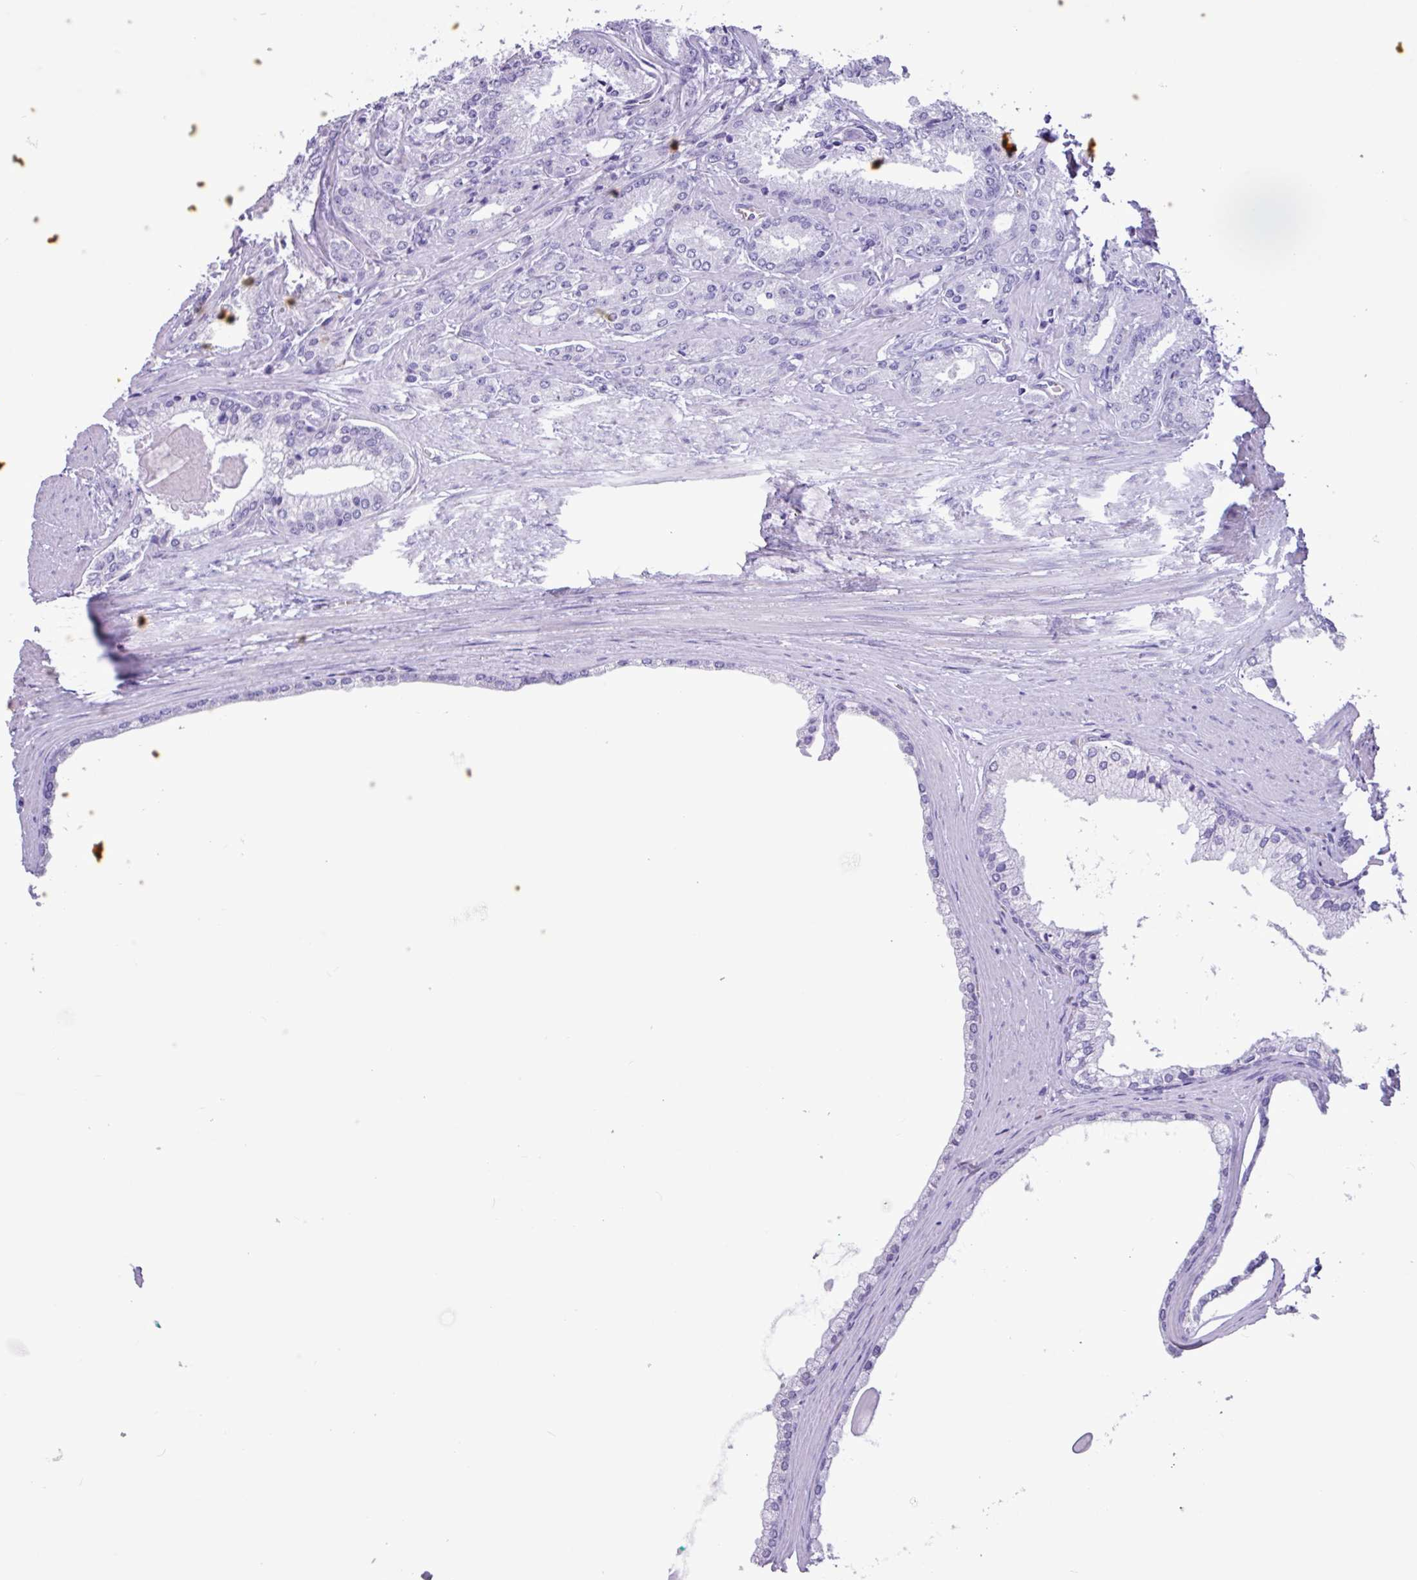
{"staining": {"intensity": "negative", "quantity": "none", "location": "none"}, "tissue": "prostate cancer", "cell_type": "Tumor cells", "image_type": "cancer", "snomed": [{"axis": "morphology", "description": "Adenocarcinoma, High grade"}, {"axis": "topography", "description": "Prostate"}], "caption": "There is no significant expression in tumor cells of prostate cancer (high-grade adenocarcinoma).", "gene": "CKMT2", "patient": {"sex": "male", "age": 66}}